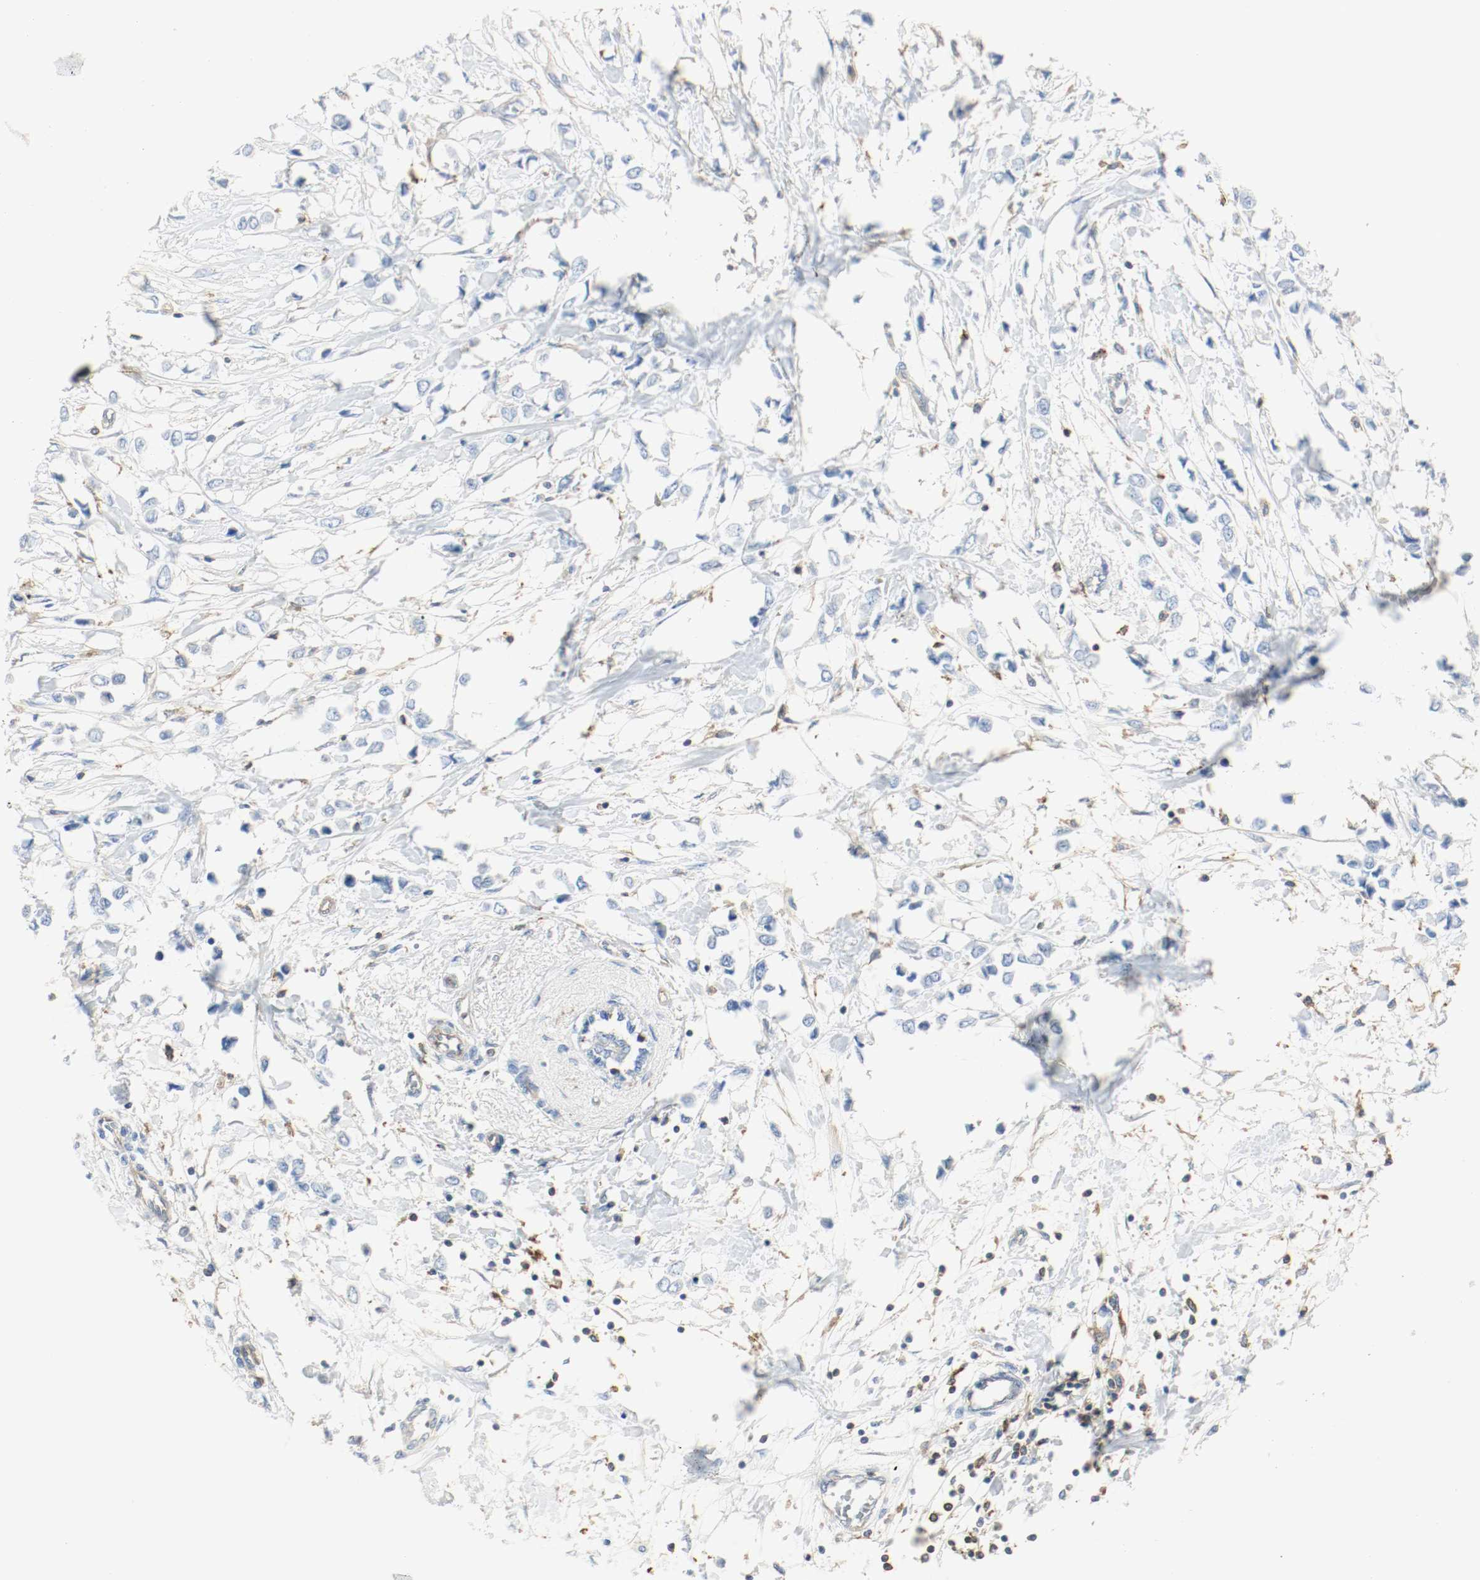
{"staining": {"intensity": "negative", "quantity": "none", "location": "none"}, "tissue": "breast cancer", "cell_type": "Tumor cells", "image_type": "cancer", "snomed": [{"axis": "morphology", "description": "Lobular carcinoma"}, {"axis": "topography", "description": "Breast"}], "caption": "Breast lobular carcinoma stained for a protein using IHC demonstrates no positivity tumor cells.", "gene": "ARPC1B", "patient": {"sex": "female", "age": 51}}